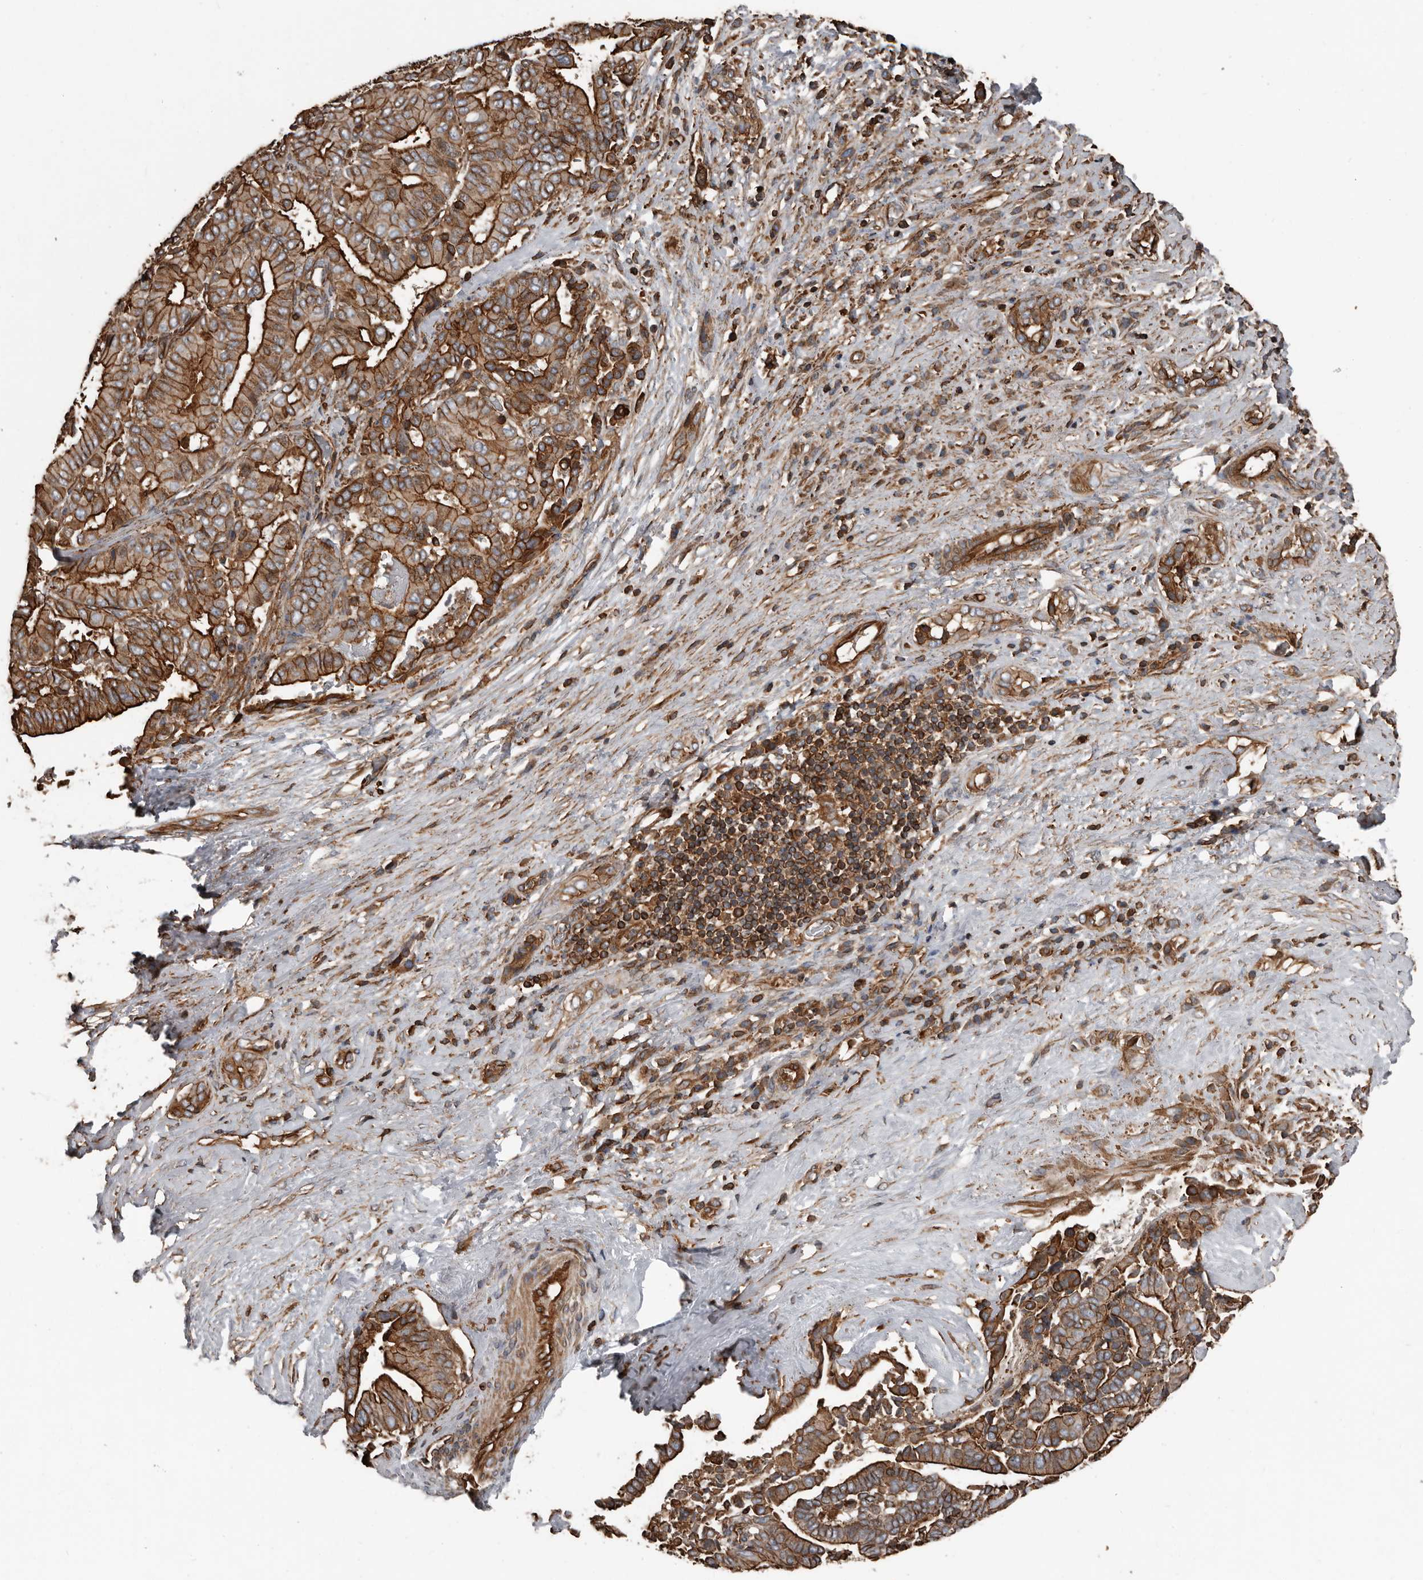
{"staining": {"intensity": "strong", "quantity": ">75%", "location": "cytoplasmic/membranous"}, "tissue": "liver cancer", "cell_type": "Tumor cells", "image_type": "cancer", "snomed": [{"axis": "morphology", "description": "Cholangiocarcinoma"}, {"axis": "topography", "description": "Liver"}], "caption": "Protein expression by immunohistochemistry exhibits strong cytoplasmic/membranous positivity in about >75% of tumor cells in liver cholangiocarcinoma. The protein is shown in brown color, while the nuclei are stained blue.", "gene": "DENND6B", "patient": {"sex": "female", "age": 75}}